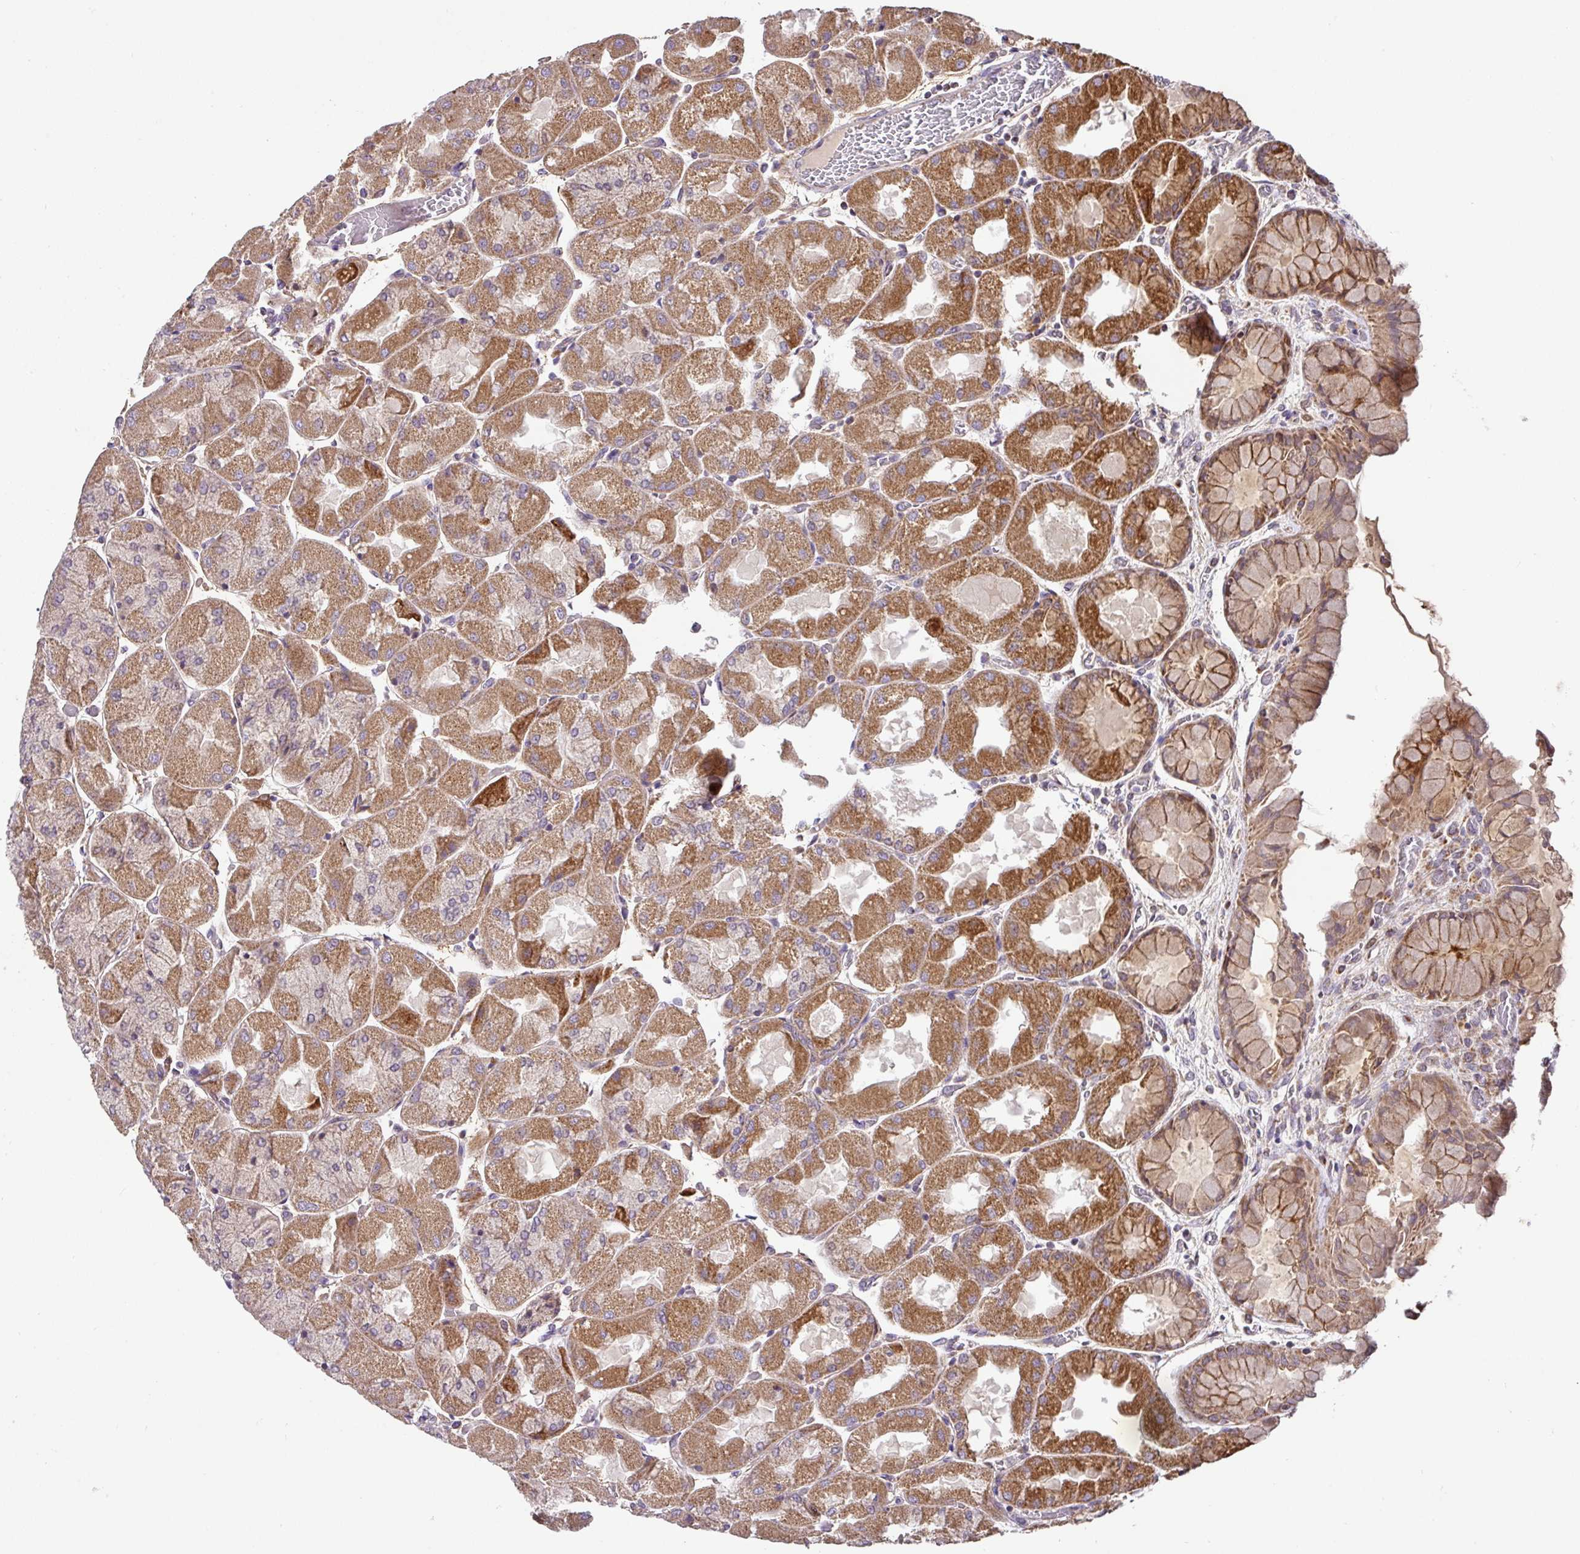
{"staining": {"intensity": "strong", "quantity": "25%-75%", "location": "cytoplasmic/membranous,nuclear"}, "tissue": "stomach", "cell_type": "Glandular cells", "image_type": "normal", "snomed": [{"axis": "morphology", "description": "Normal tissue, NOS"}, {"axis": "topography", "description": "Stomach"}], "caption": "This photomicrograph displays IHC staining of unremarkable human stomach, with high strong cytoplasmic/membranous,nuclear positivity in about 25%-75% of glandular cells.", "gene": "ENSG00000269547", "patient": {"sex": "female", "age": 61}}